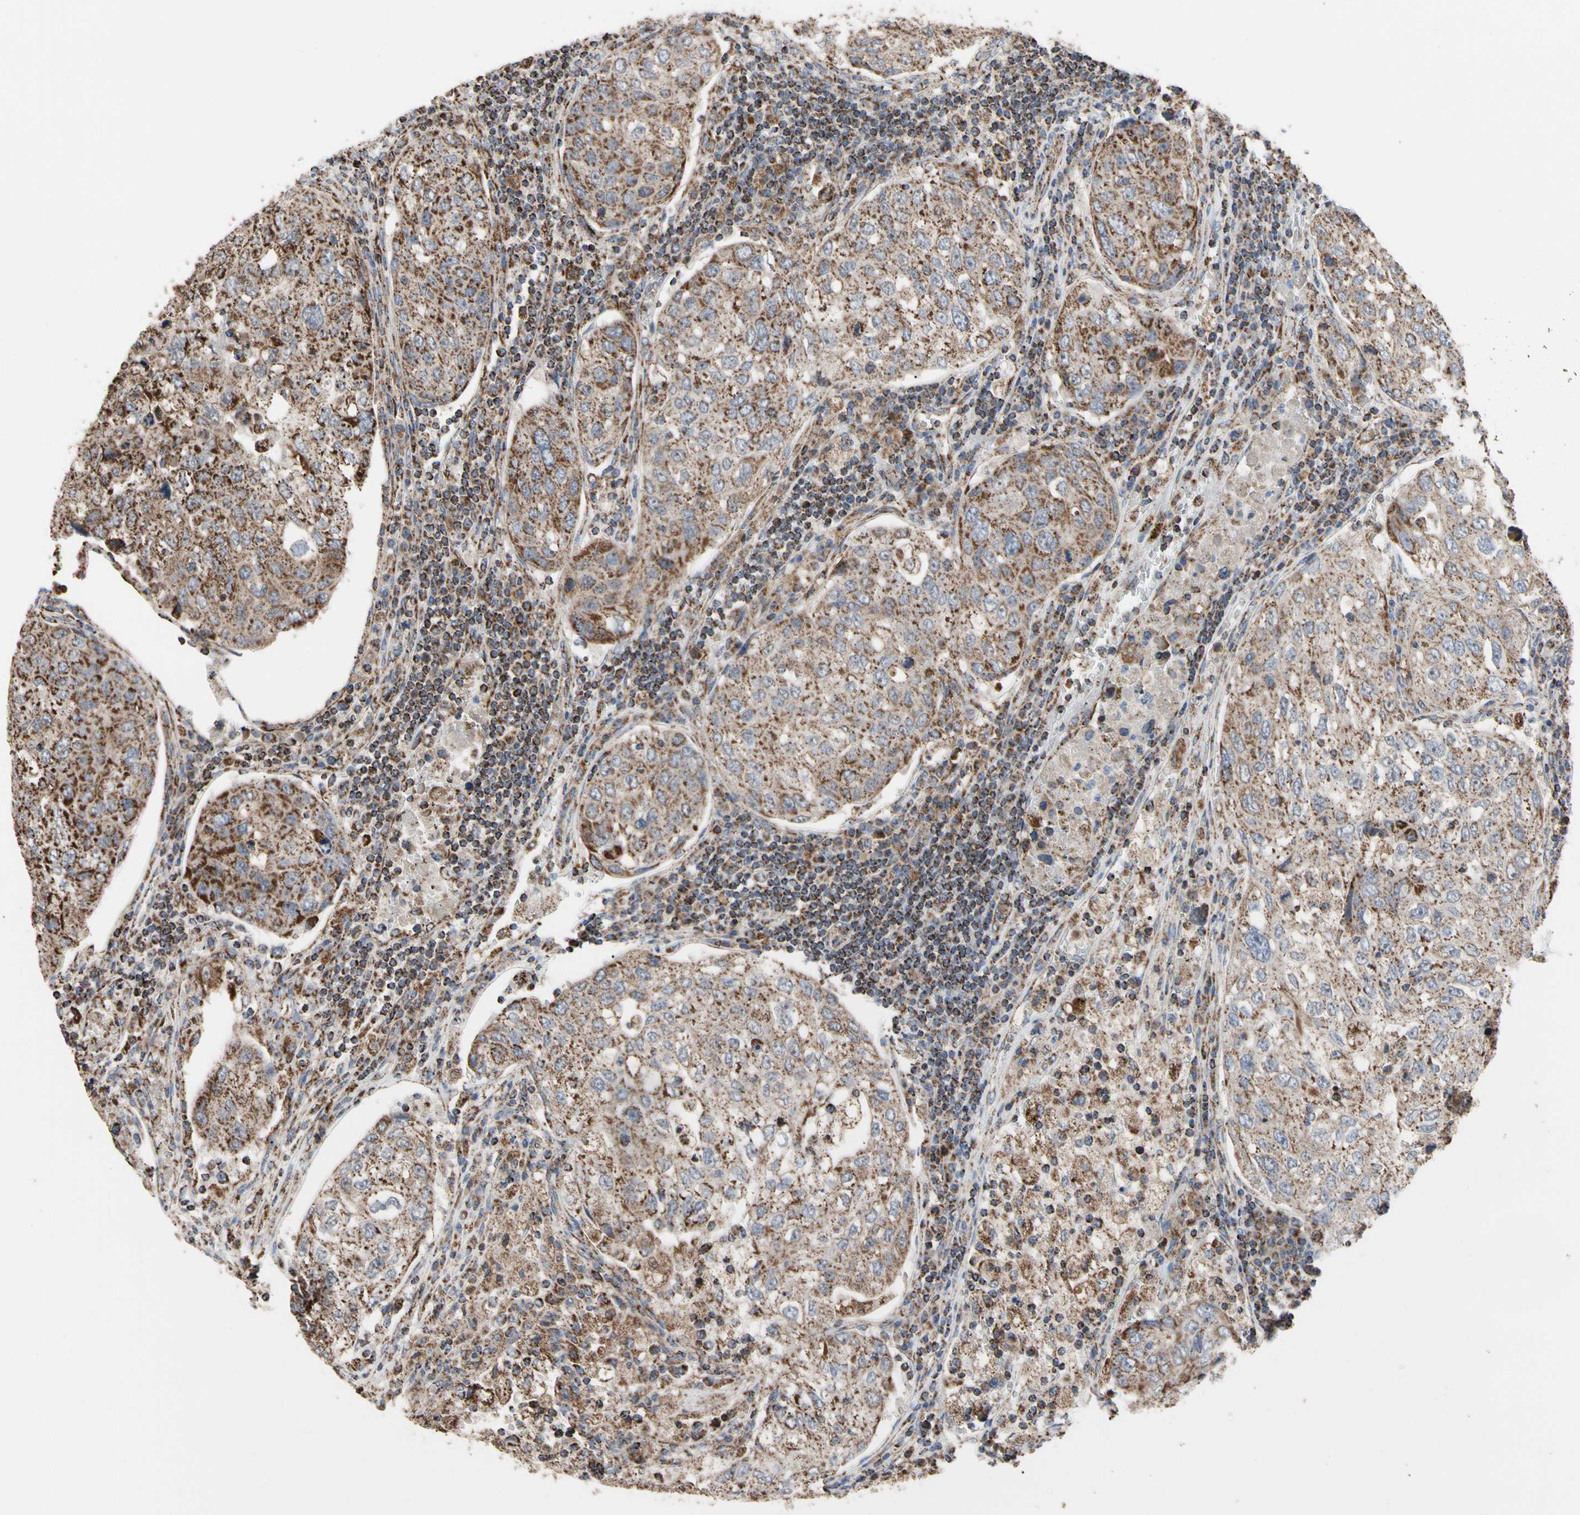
{"staining": {"intensity": "strong", "quantity": ">75%", "location": "cytoplasmic/membranous"}, "tissue": "urothelial cancer", "cell_type": "Tumor cells", "image_type": "cancer", "snomed": [{"axis": "morphology", "description": "Urothelial carcinoma, High grade"}, {"axis": "topography", "description": "Lymph node"}, {"axis": "topography", "description": "Urinary bladder"}], "caption": "High-magnification brightfield microscopy of urothelial cancer stained with DAB (3,3'-diaminobenzidine) (brown) and counterstained with hematoxylin (blue). tumor cells exhibit strong cytoplasmic/membranous expression is appreciated in approximately>75% of cells. (brown staining indicates protein expression, while blue staining denotes nuclei).", "gene": "FAM110B", "patient": {"sex": "male", "age": 51}}